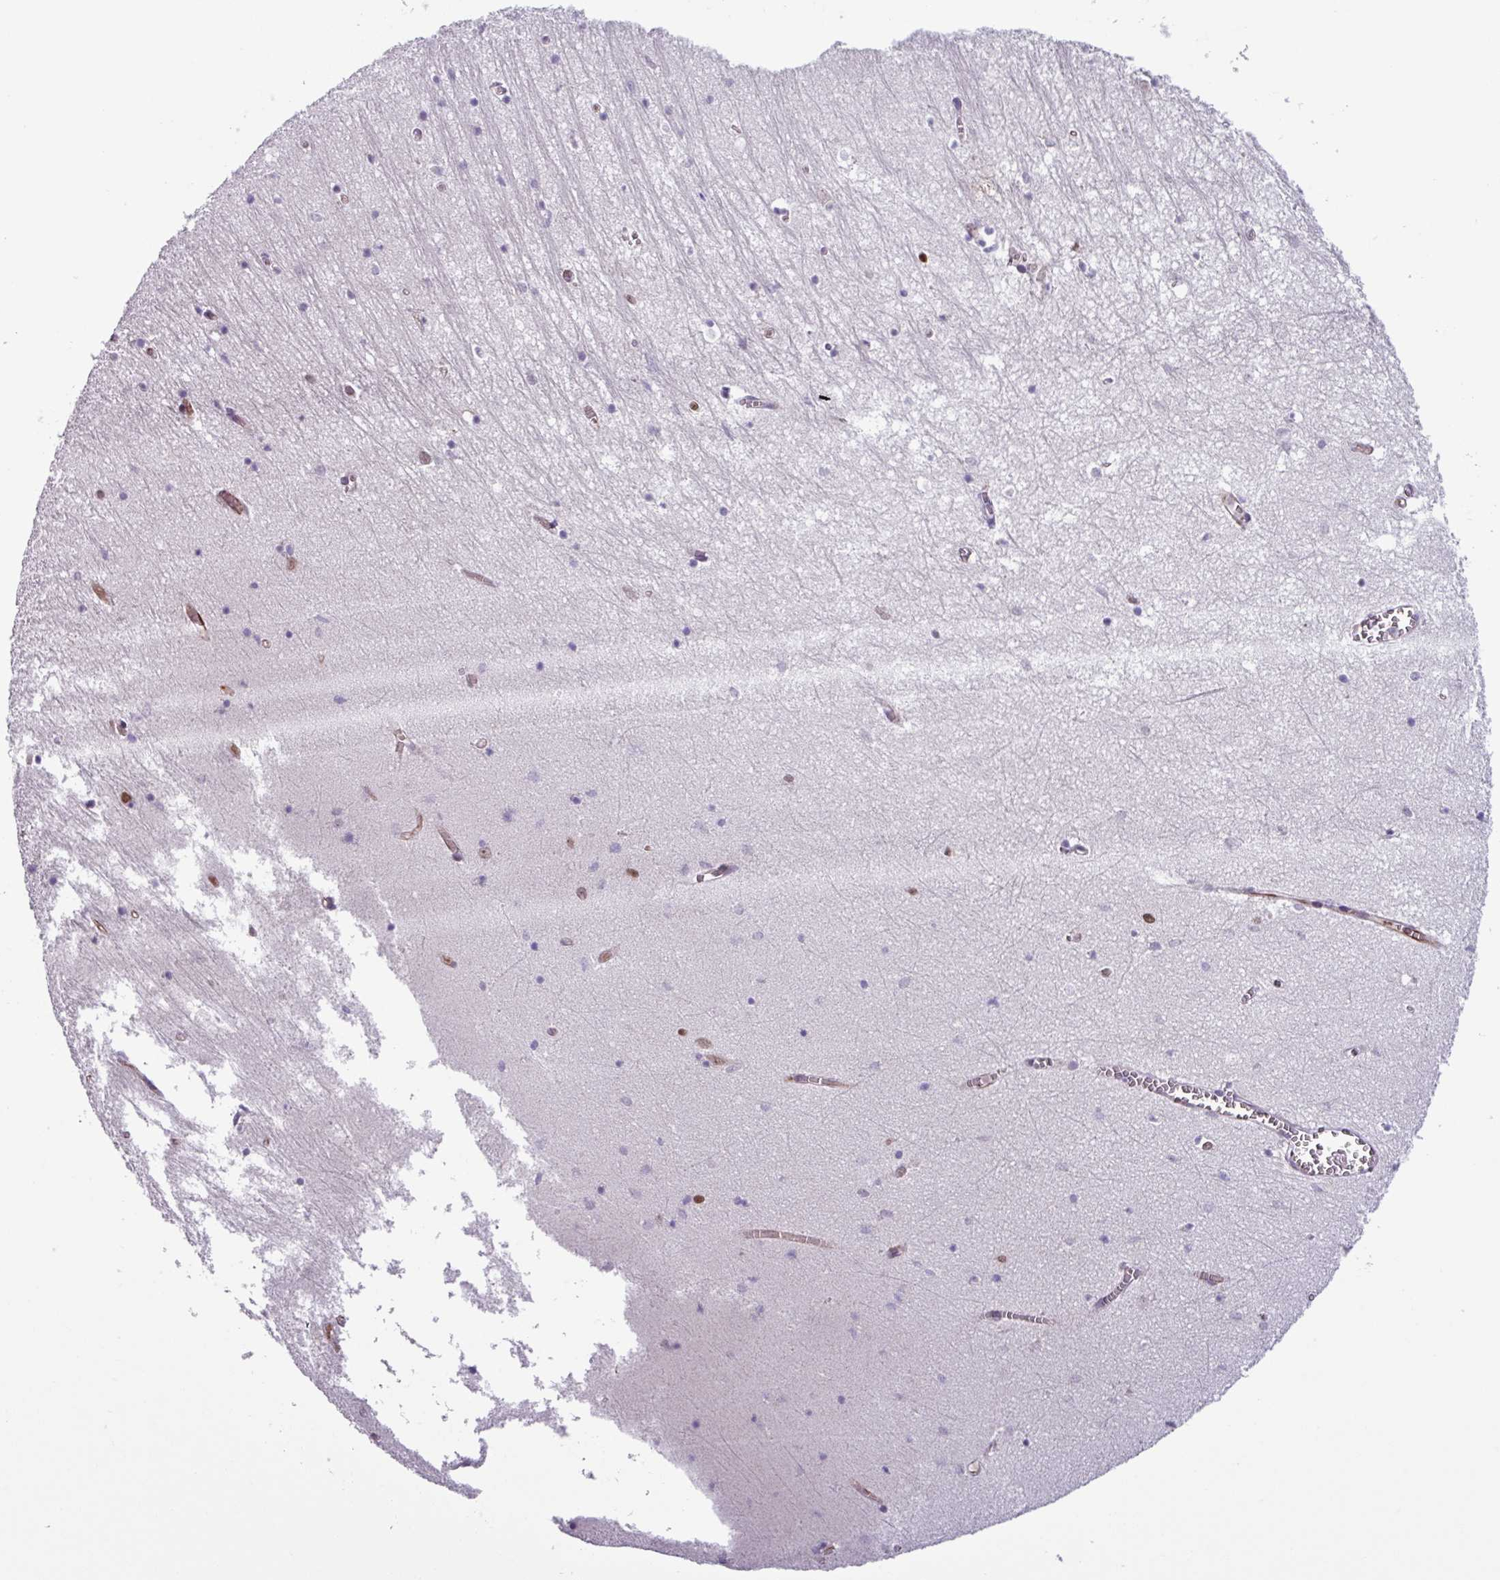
{"staining": {"intensity": "negative", "quantity": "none", "location": "none"}, "tissue": "hippocampus", "cell_type": "Glial cells", "image_type": "normal", "snomed": [{"axis": "morphology", "description": "Normal tissue, NOS"}, {"axis": "topography", "description": "Hippocampus"}], "caption": "This is an immunohistochemistry (IHC) histopathology image of benign hippocampus. There is no positivity in glial cells.", "gene": "CHD3", "patient": {"sex": "female", "age": 64}}